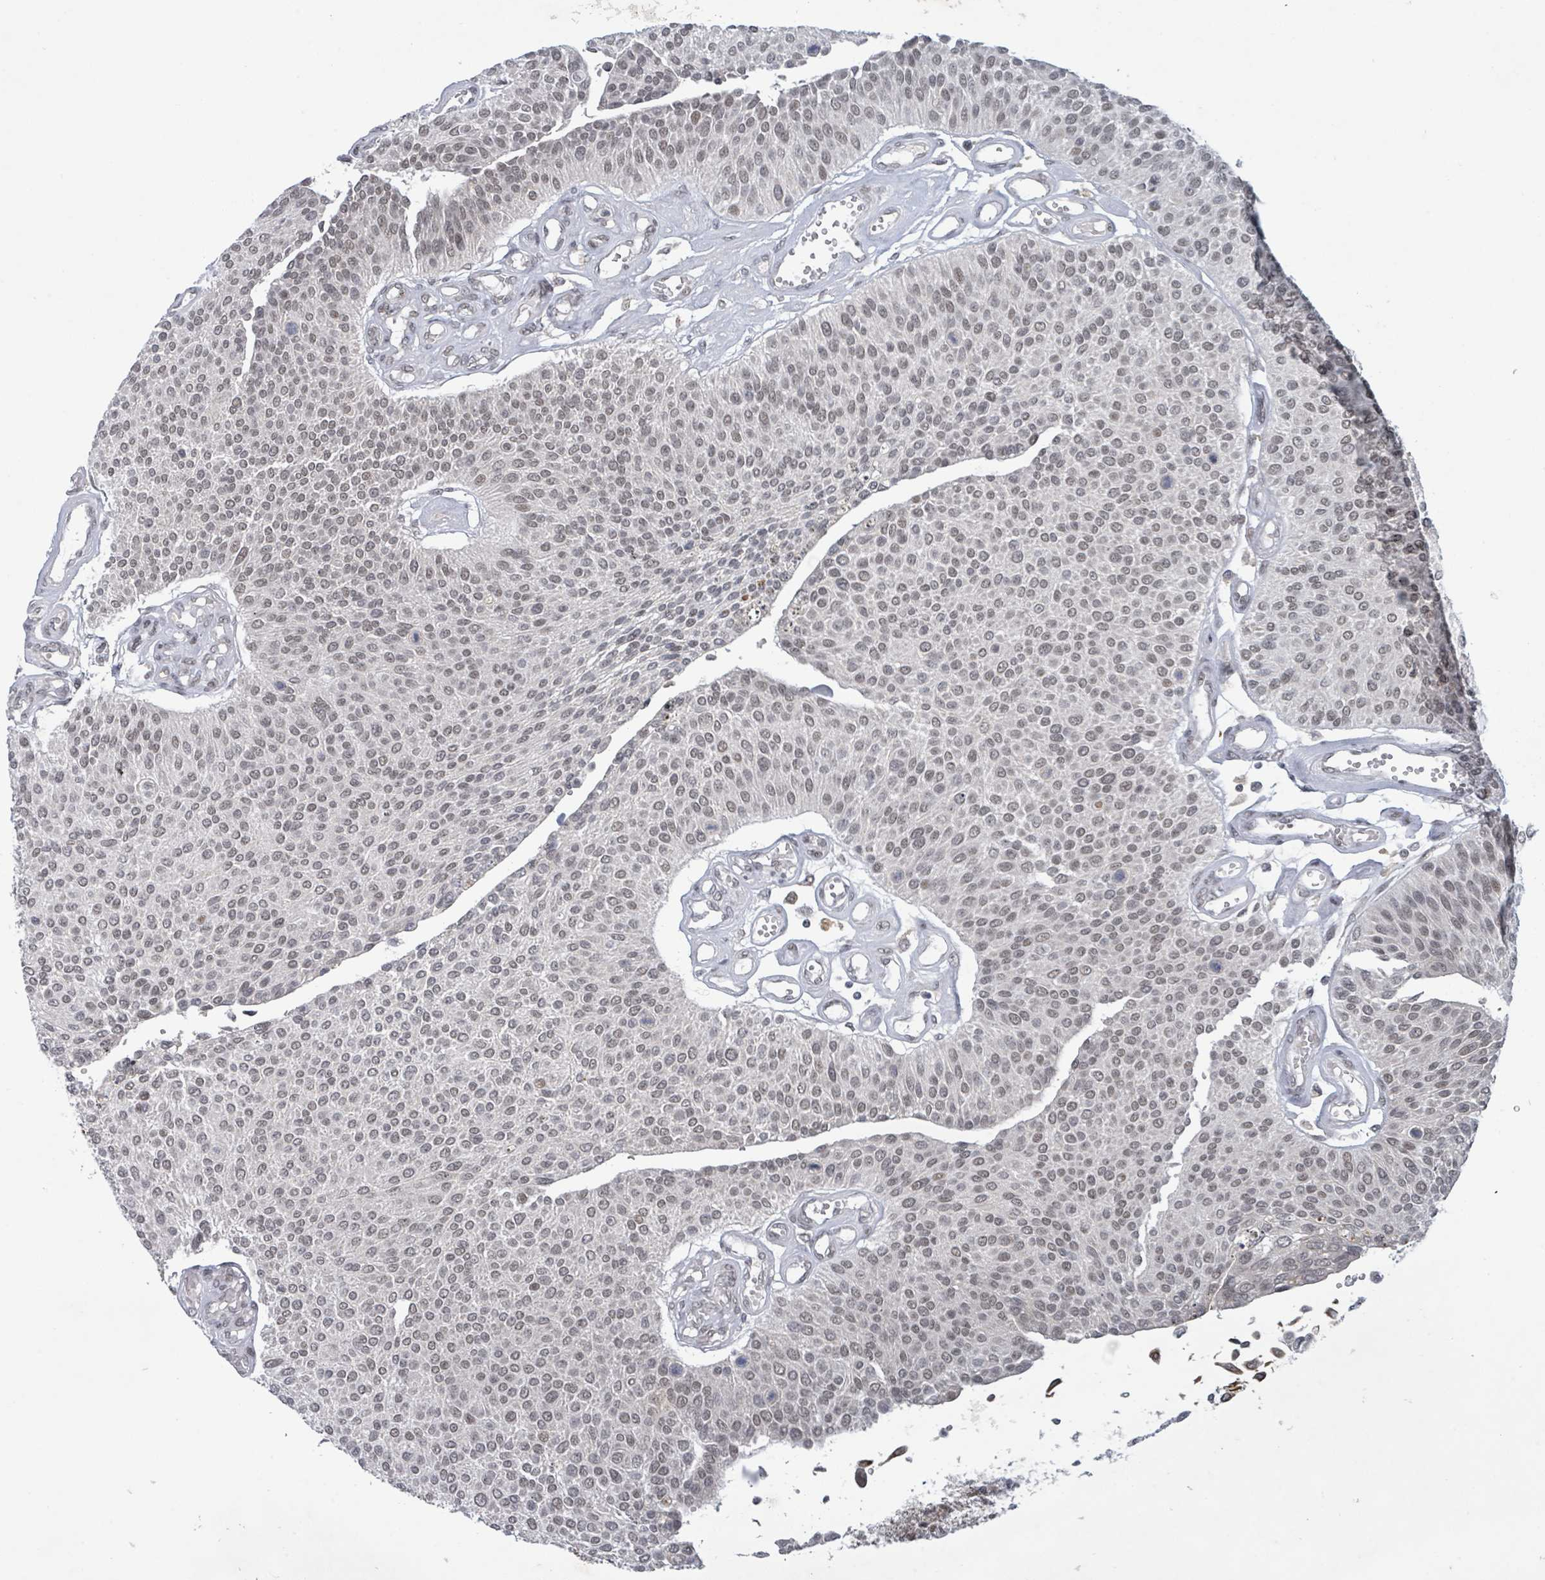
{"staining": {"intensity": "weak", "quantity": "<25%", "location": "nuclear"}, "tissue": "urothelial cancer", "cell_type": "Tumor cells", "image_type": "cancer", "snomed": [{"axis": "morphology", "description": "Urothelial carcinoma, NOS"}, {"axis": "topography", "description": "Urinary bladder"}], "caption": "Immunohistochemical staining of human urothelial cancer displays no significant positivity in tumor cells.", "gene": "BANP", "patient": {"sex": "male", "age": 55}}